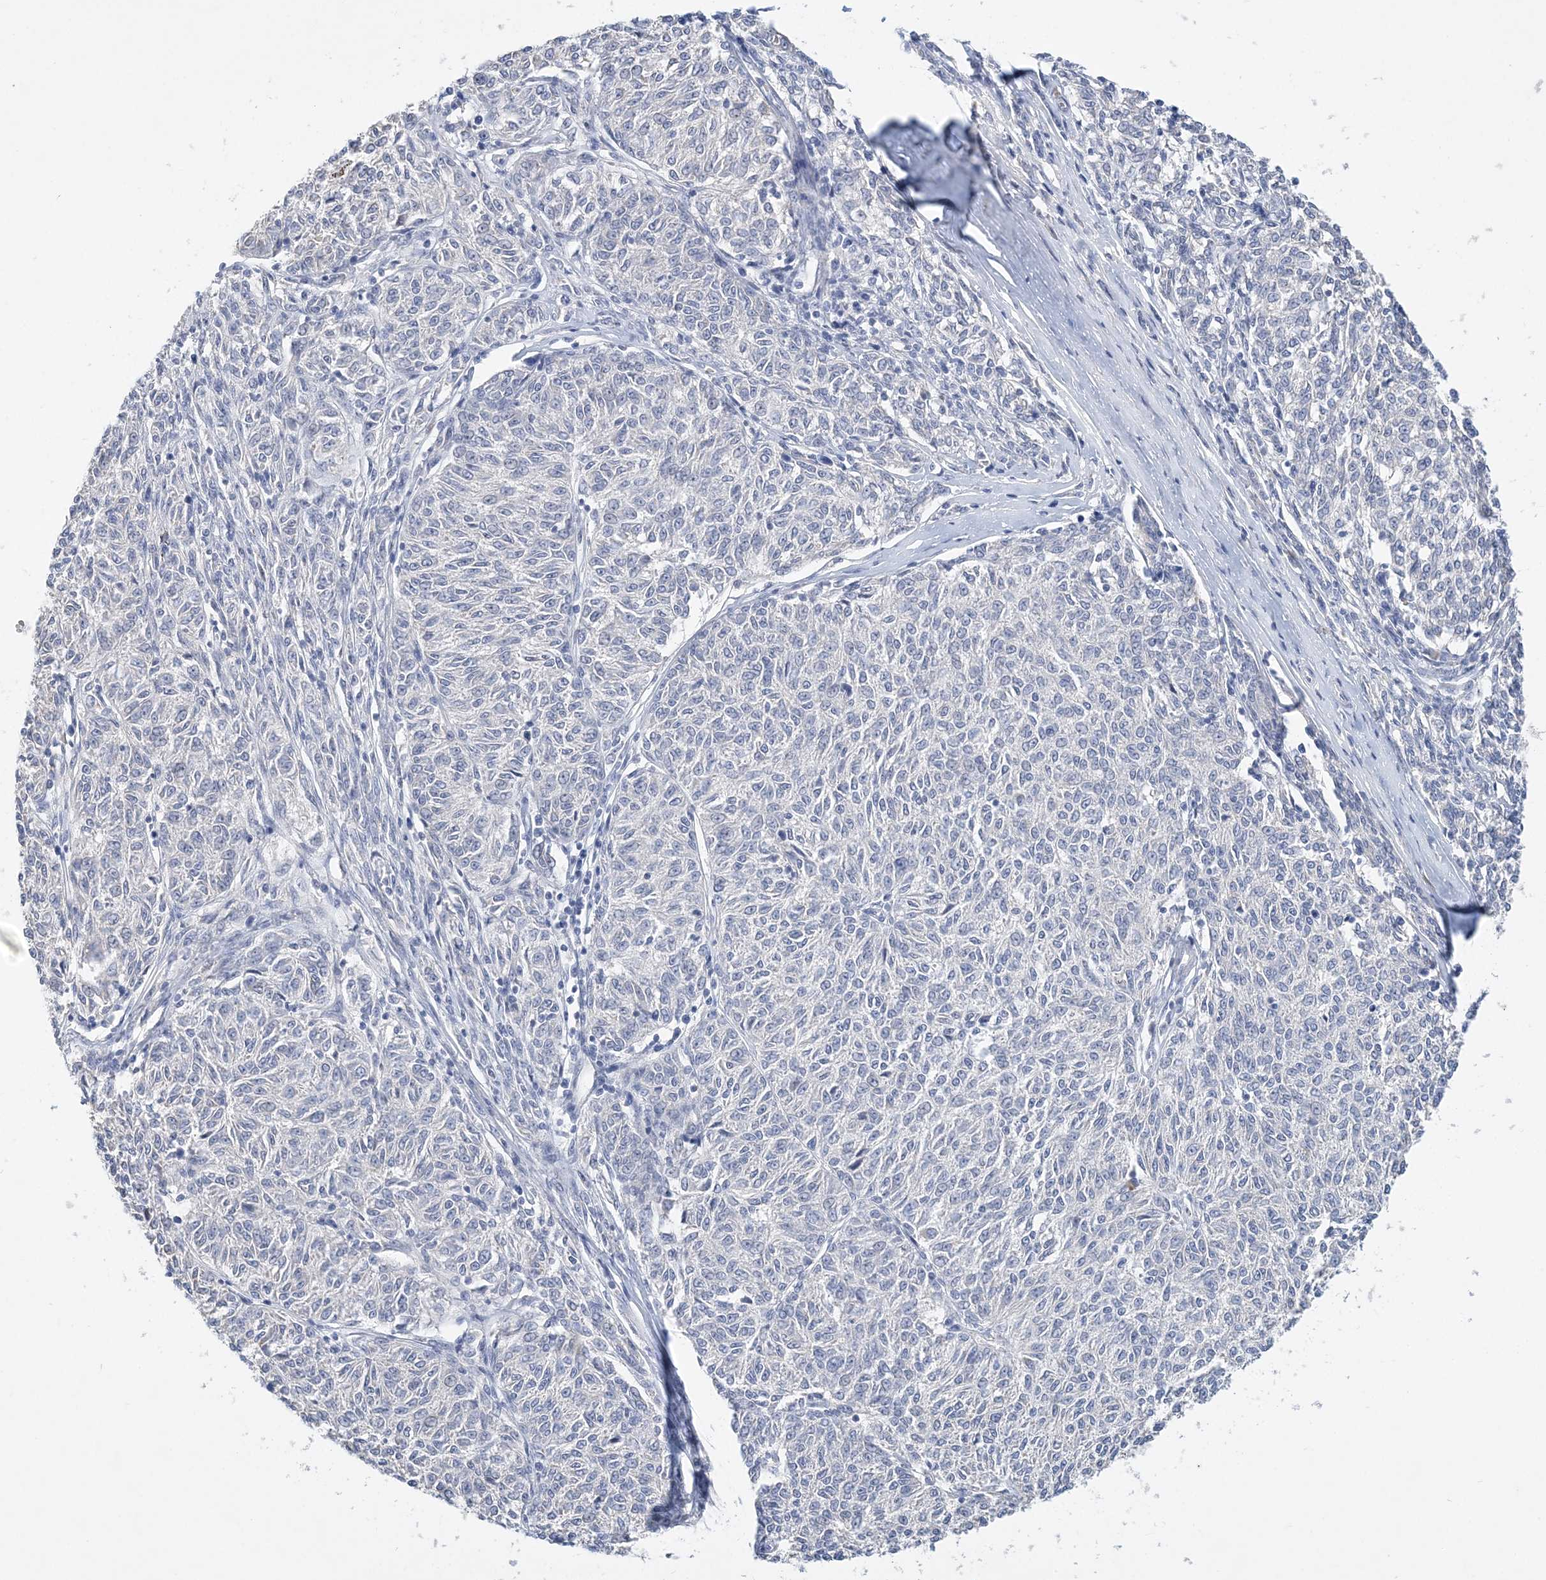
{"staining": {"intensity": "negative", "quantity": "none", "location": "none"}, "tissue": "melanoma", "cell_type": "Tumor cells", "image_type": "cancer", "snomed": [{"axis": "morphology", "description": "Malignant melanoma, NOS"}, {"axis": "topography", "description": "Skin"}], "caption": "Immunohistochemistry (IHC) photomicrograph of human melanoma stained for a protein (brown), which shows no staining in tumor cells.", "gene": "LRRIQ4", "patient": {"sex": "female", "age": 72}}